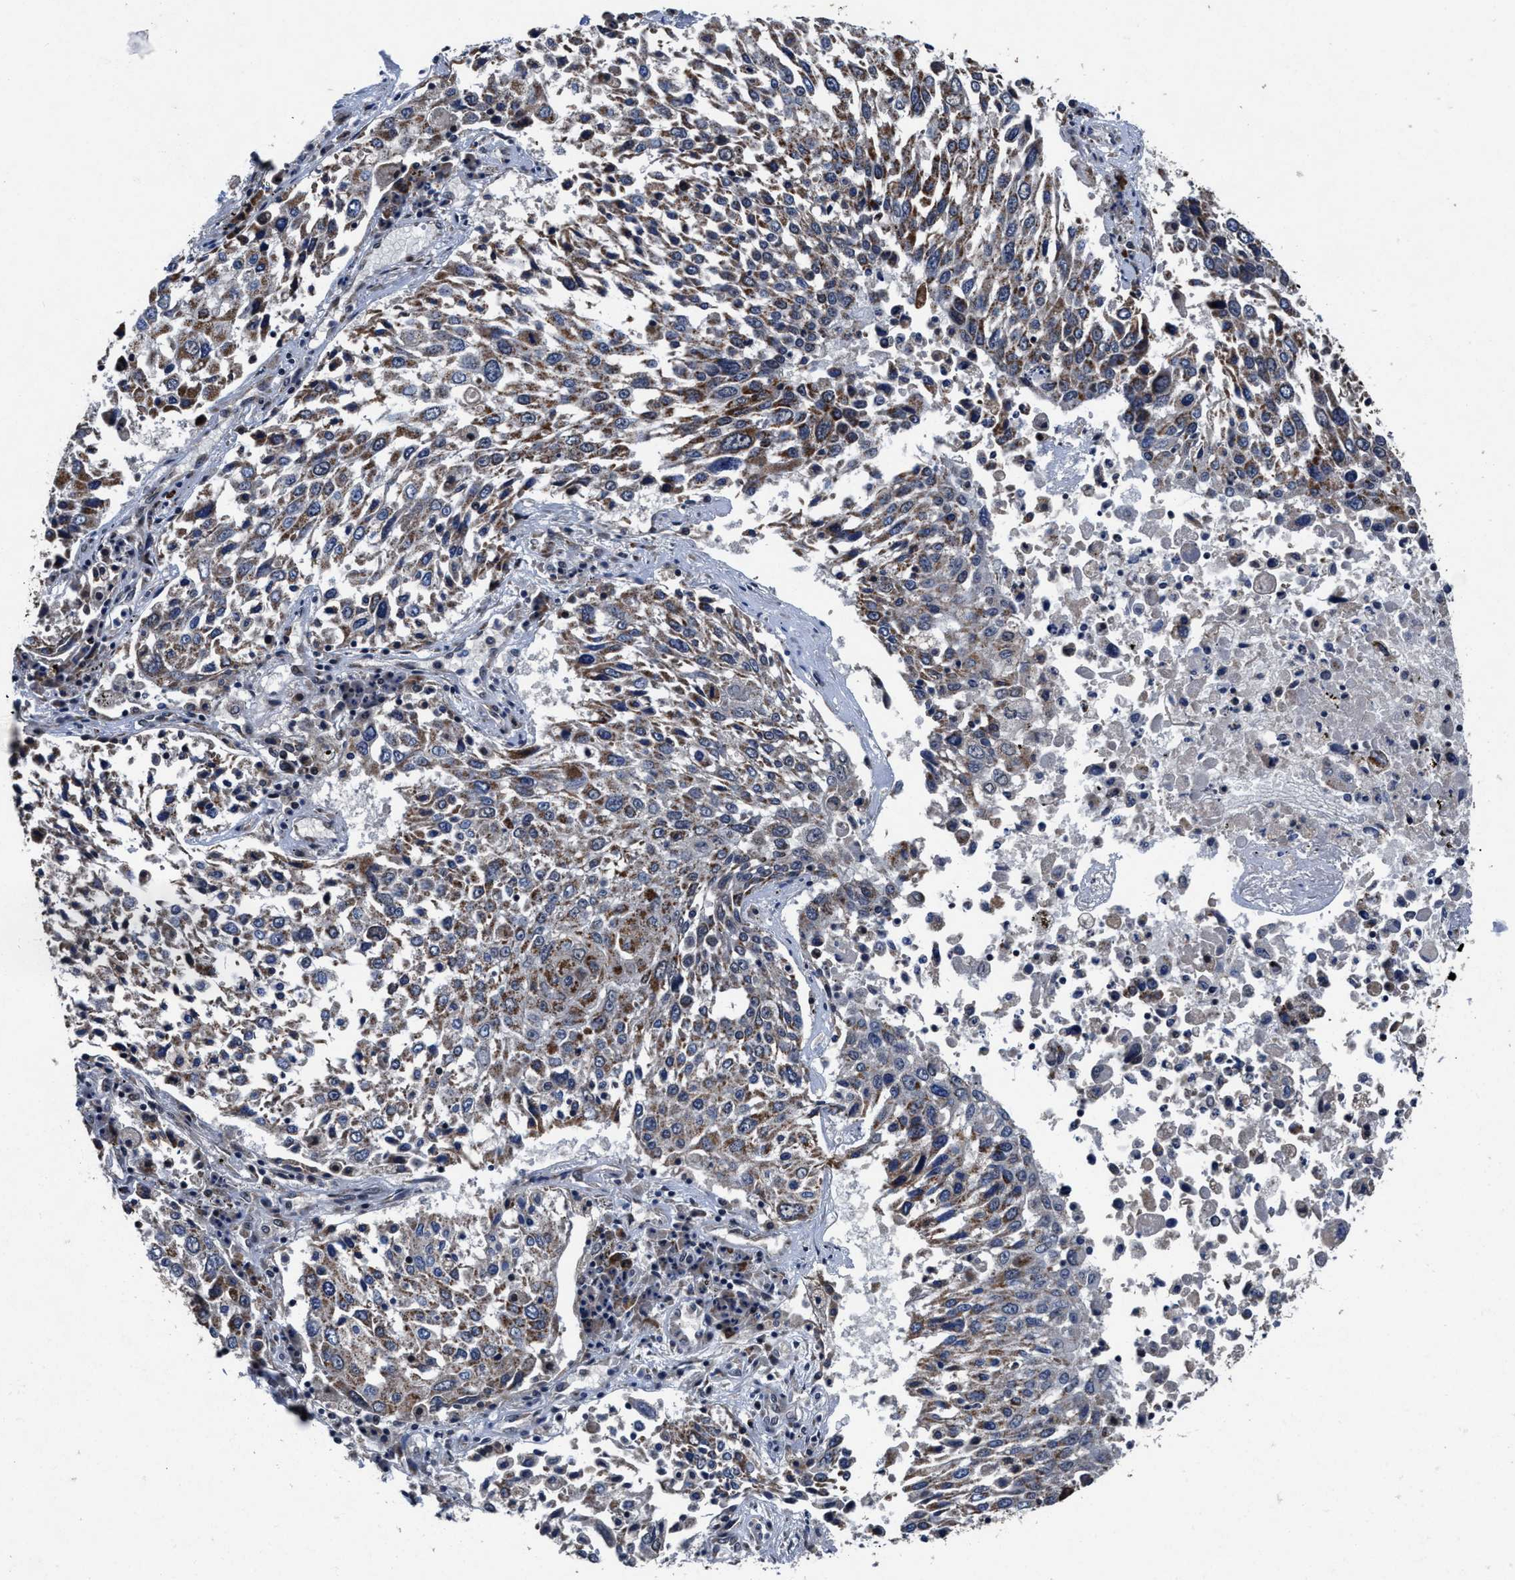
{"staining": {"intensity": "moderate", "quantity": "25%-75%", "location": "cytoplasmic/membranous"}, "tissue": "lung cancer", "cell_type": "Tumor cells", "image_type": "cancer", "snomed": [{"axis": "morphology", "description": "Squamous cell carcinoma, NOS"}, {"axis": "topography", "description": "Lung"}], "caption": "Human lung squamous cell carcinoma stained with a protein marker shows moderate staining in tumor cells.", "gene": "TMEM53", "patient": {"sex": "male", "age": 65}}